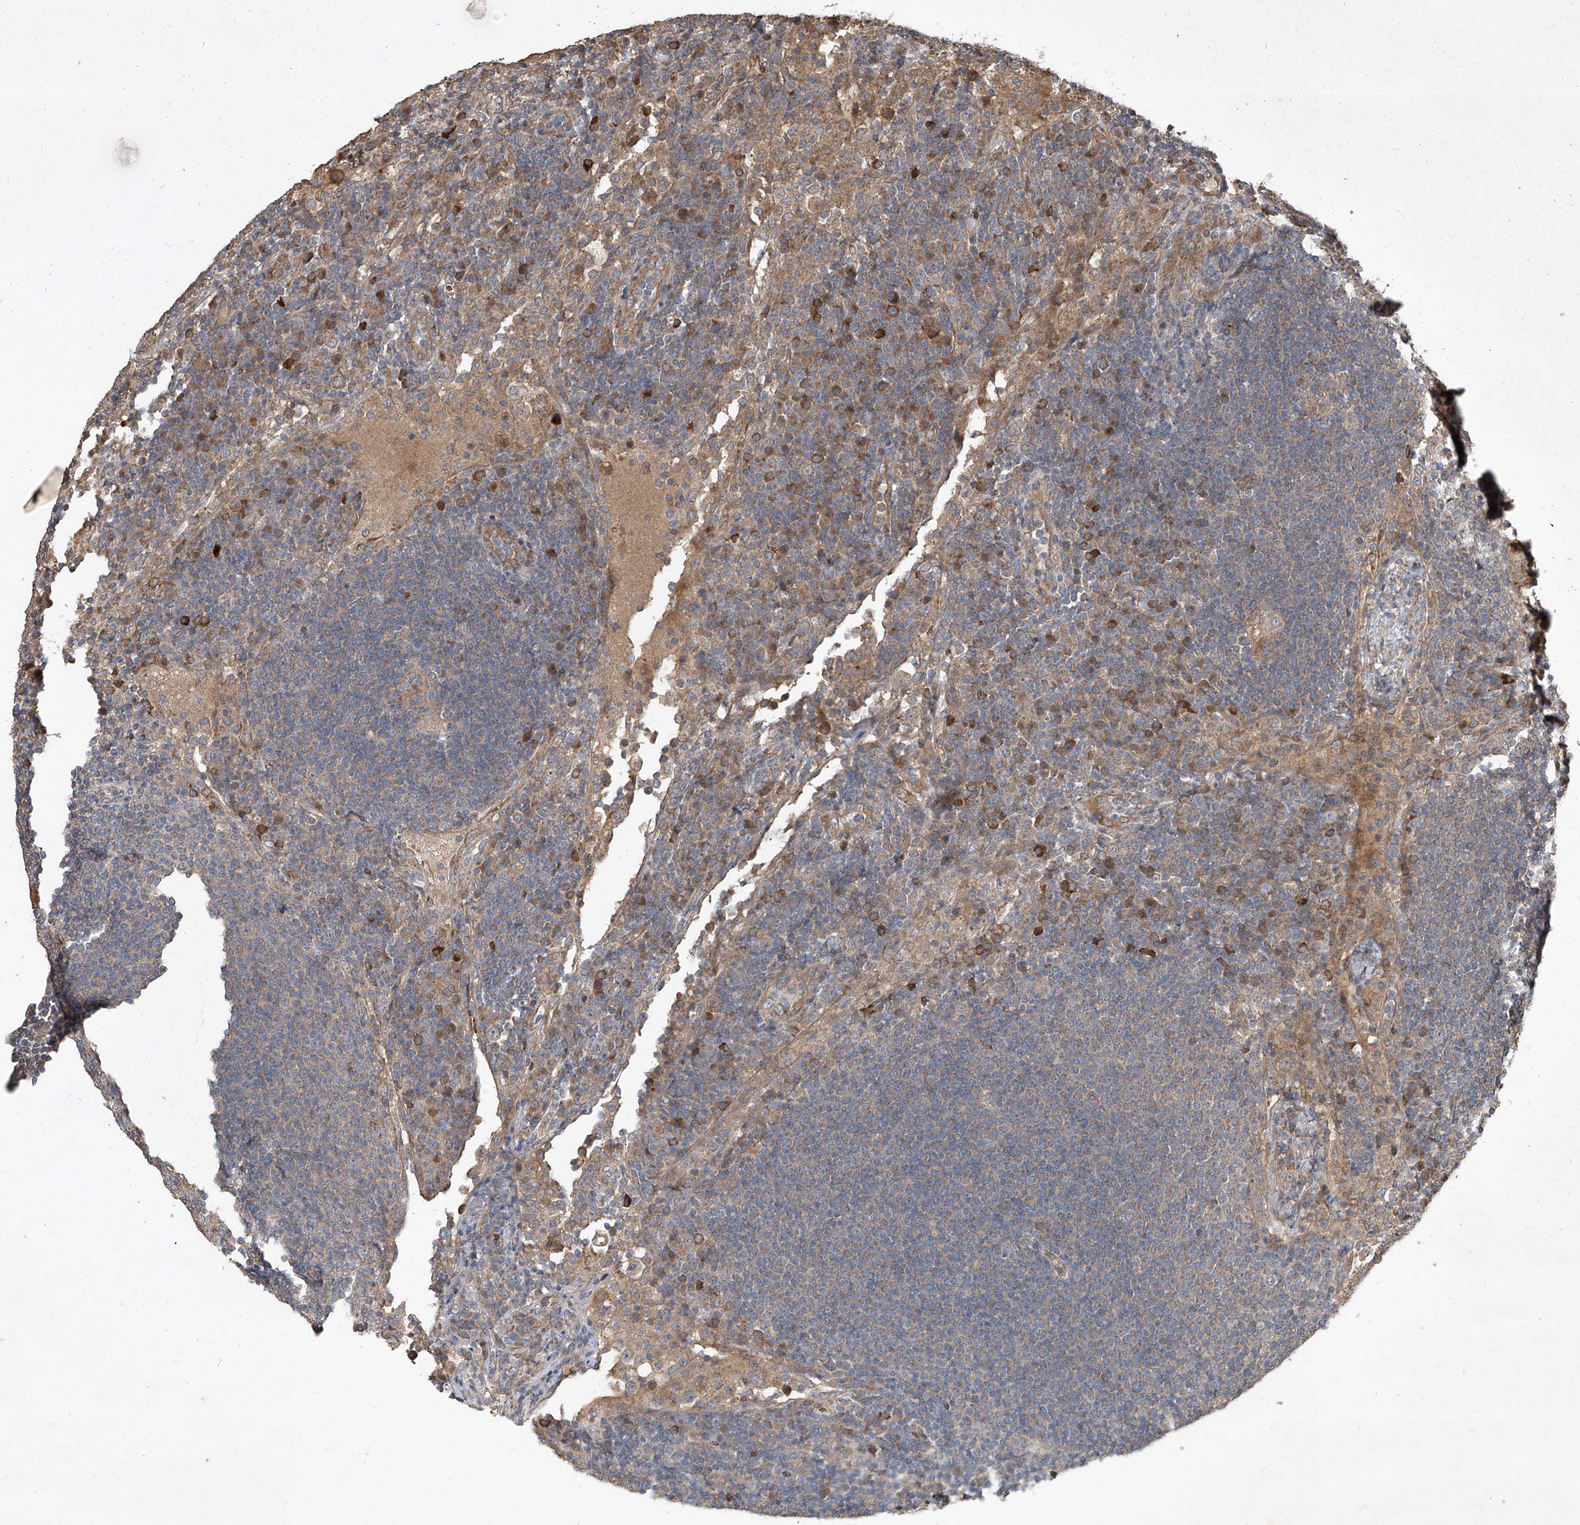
{"staining": {"intensity": "moderate", "quantity": "<25%", "location": "cytoplasmic/membranous"}, "tissue": "lymph node", "cell_type": "Non-germinal center cells", "image_type": "normal", "snomed": [{"axis": "morphology", "description": "Normal tissue, NOS"}, {"axis": "topography", "description": "Lymph node"}], "caption": "A high-resolution micrograph shows immunohistochemistry staining of normal lymph node, which exhibits moderate cytoplasmic/membranous expression in approximately <25% of non-germinal center cells.", "gene": "CCN1", "patient": {"sex": "female", "age": 53}}